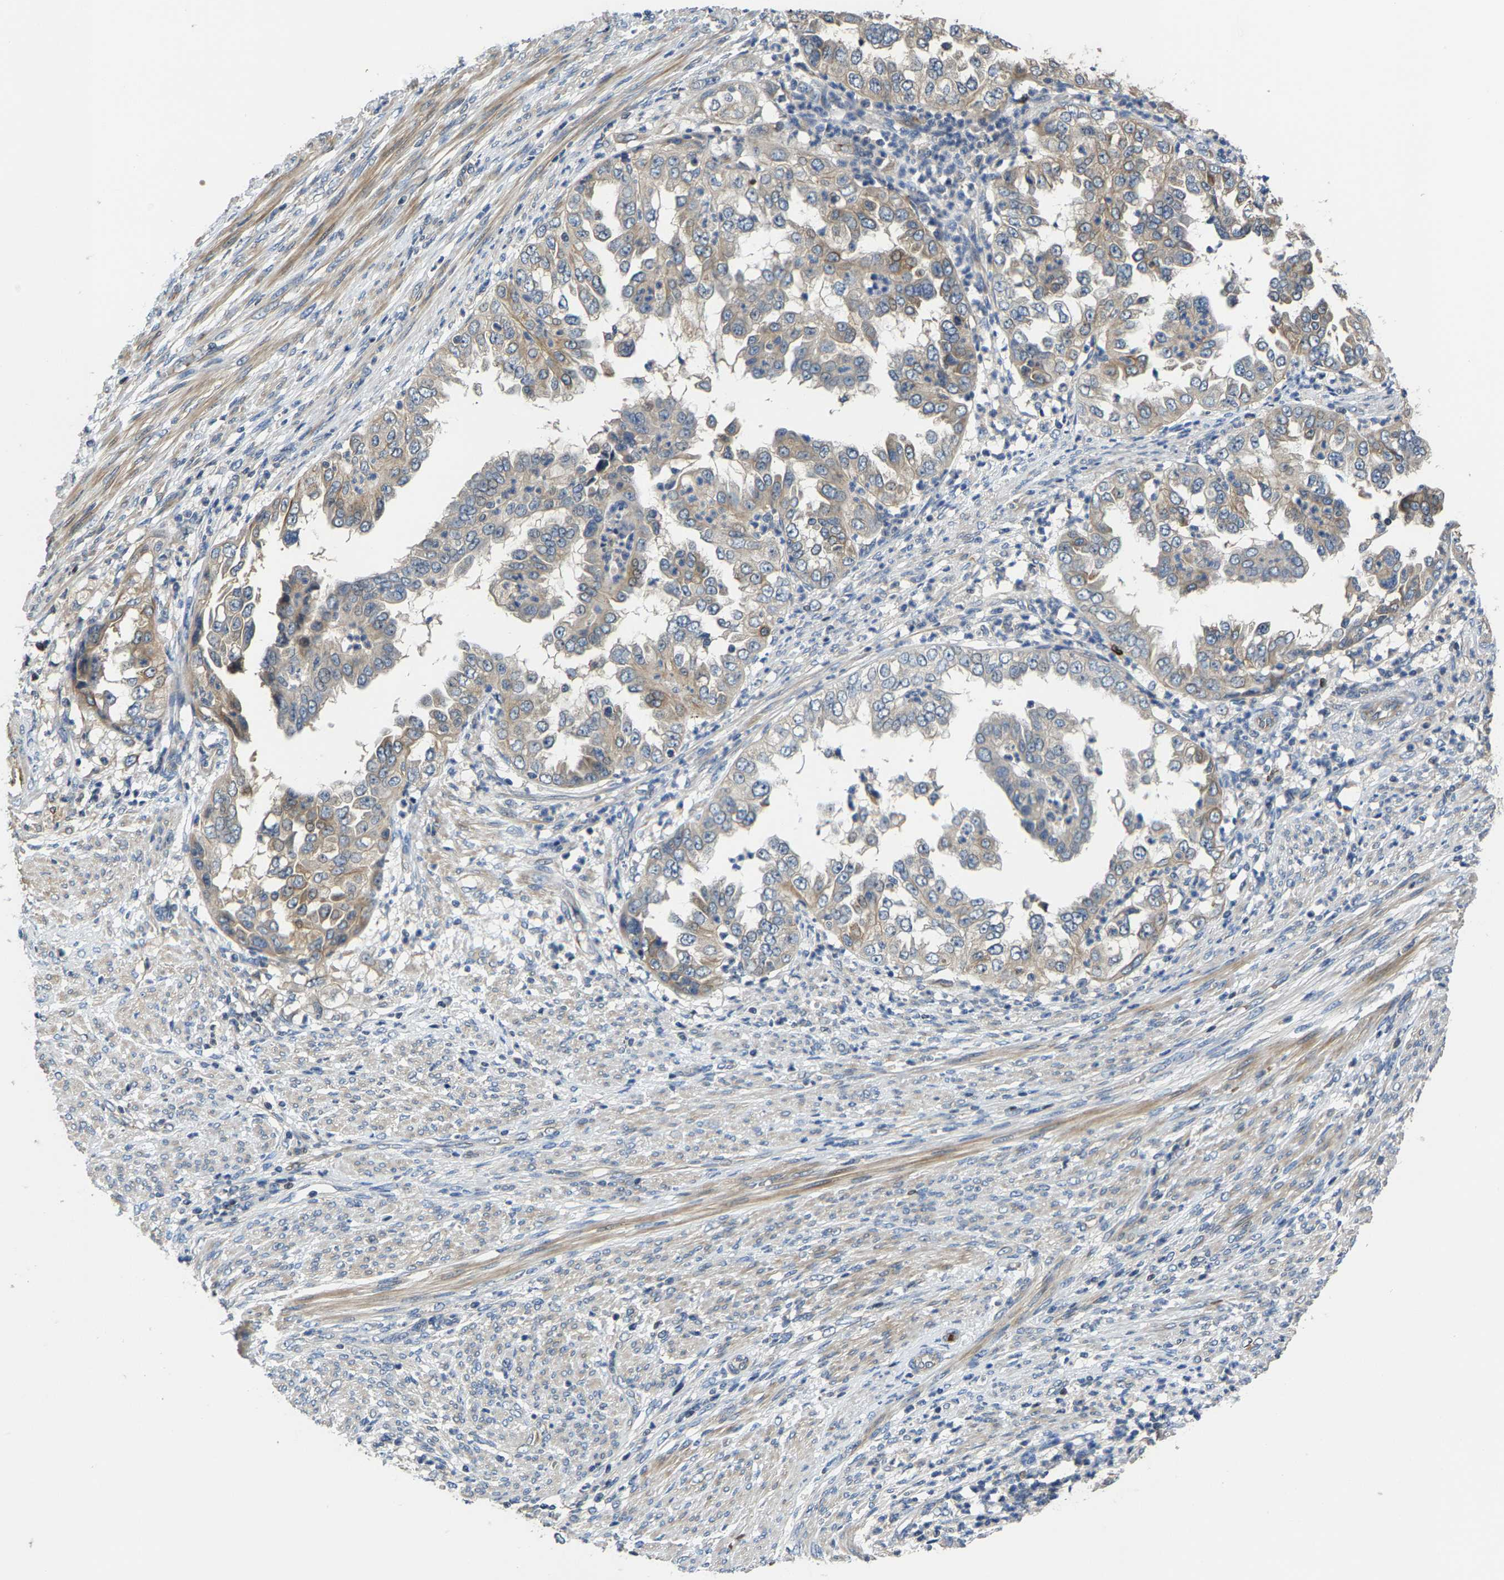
{"staining": {"intensity": "weak", "quantity": "25%-75%", "location": "cytoplasmic/membranous"}, "tissue": "endometrial cancer", "cell_type": "Tumor cells", "image_type": "cancer", "snomed": [{"axis": "morphology", "description": "Adenocarcinoma, NOS"}, {"axis": "topography", "description": "Endometrium"}], "caption": "The immunohistochemical stain shows weak cytoplasmic/membranous staining in tumor cells of endometrial cancer (adenocarcinoma) tissue. The staining was performed using DAB, with brown indicating positive protein expression. Nuclei are stained blue with hematoxylin.", "gene": "AGBL3", "patient": {"sex": "female", "age": 85}}